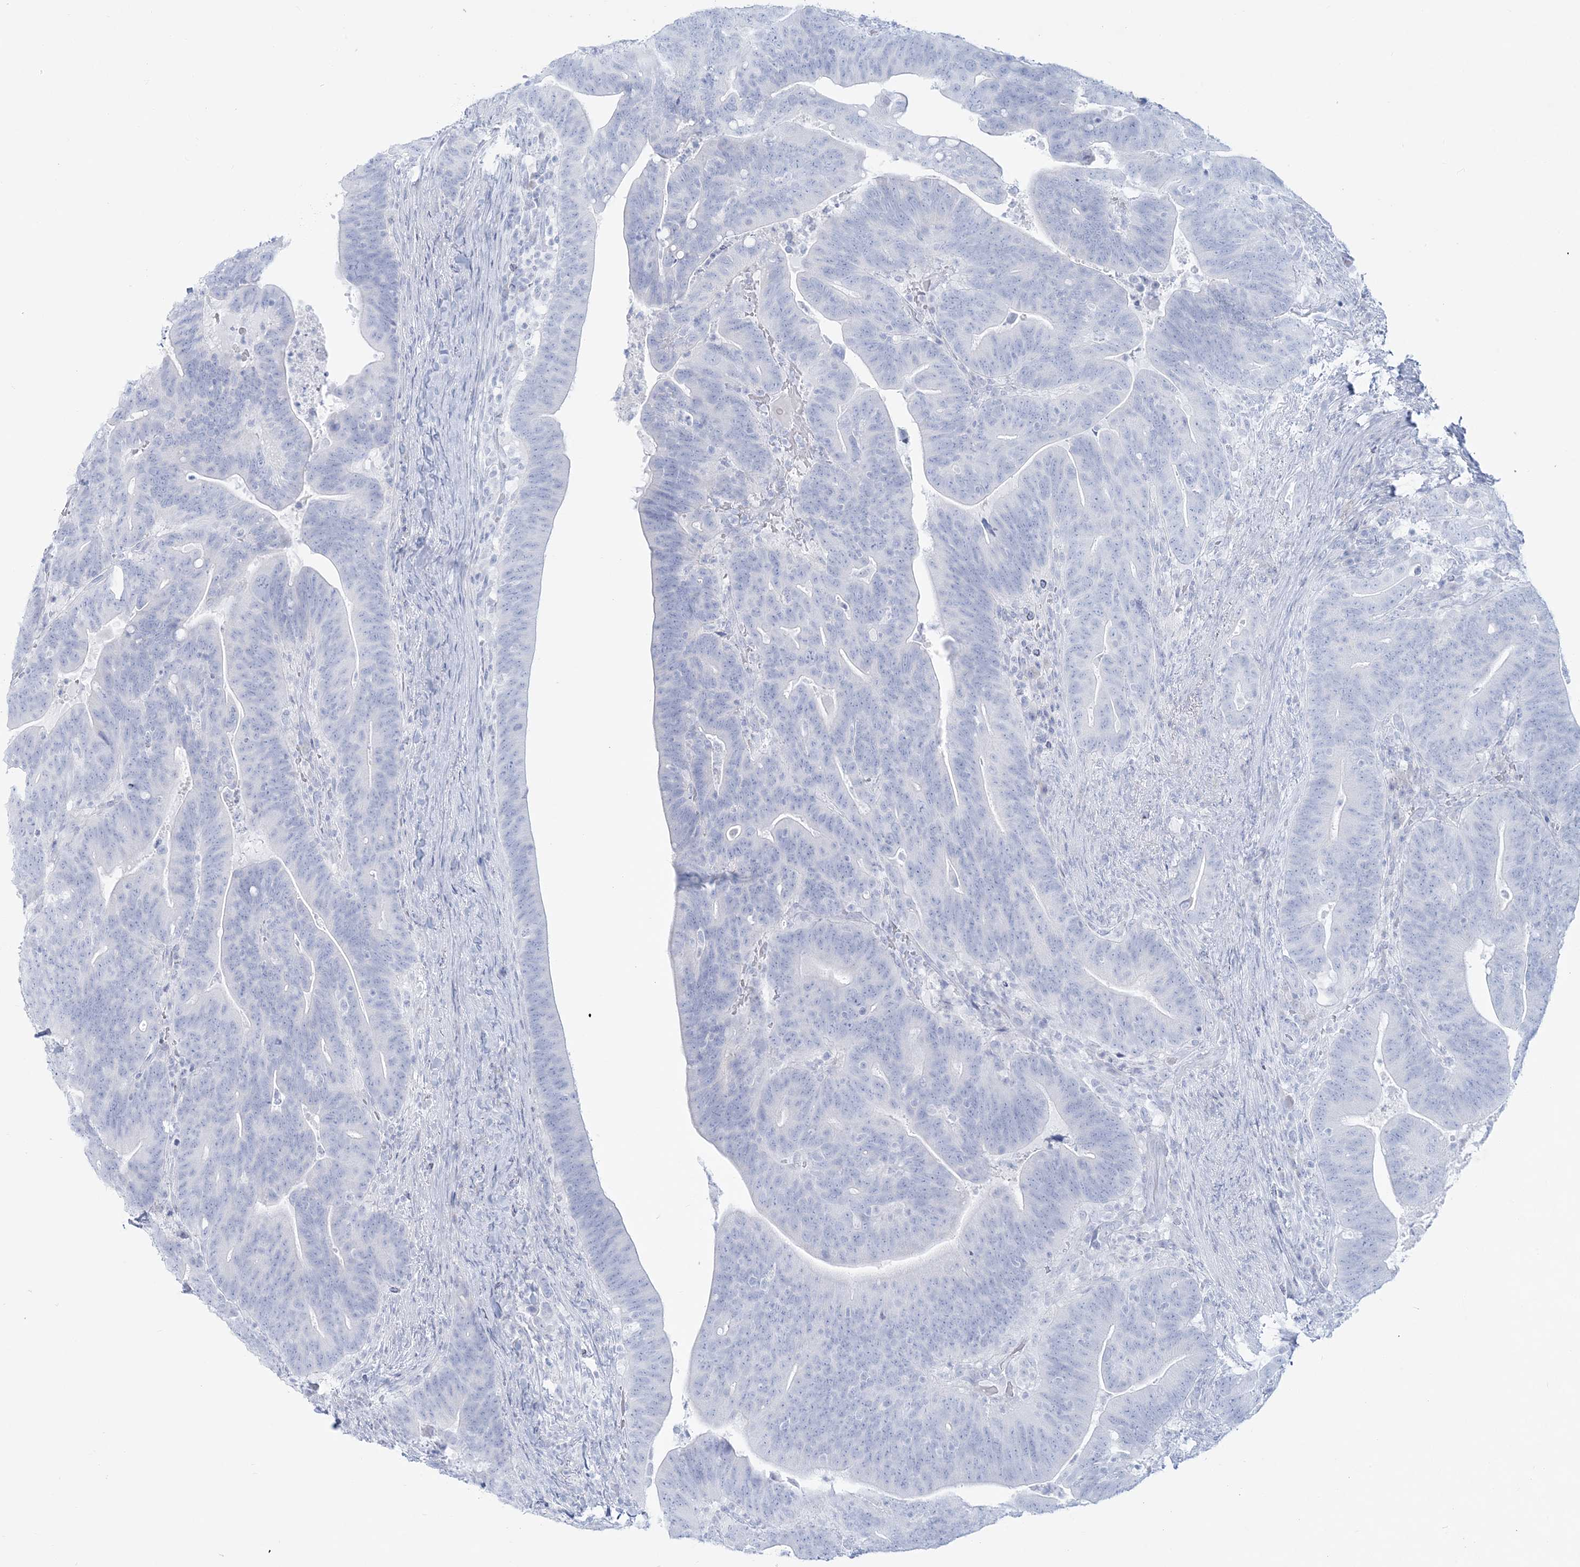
{"staining": {"intensity": "negative", "quantity": "none", "location": "none"}, "tissue": "colorectal cancer", "cell_type": "Tumor cells", "image_type": "cancer", "snomed": [{"axis": "morphology", "description": "Adenocarcinoma, NOS"}, {"axis": "topography", "description": "Colon"}], "caption": "DAB immunohistochemical staining of human colorectal cancer (adenocarcinoma) reveals no significant expression in tumor cells.", "gene": "ADGB", "patient": {"sex": "female", "age": 66}}